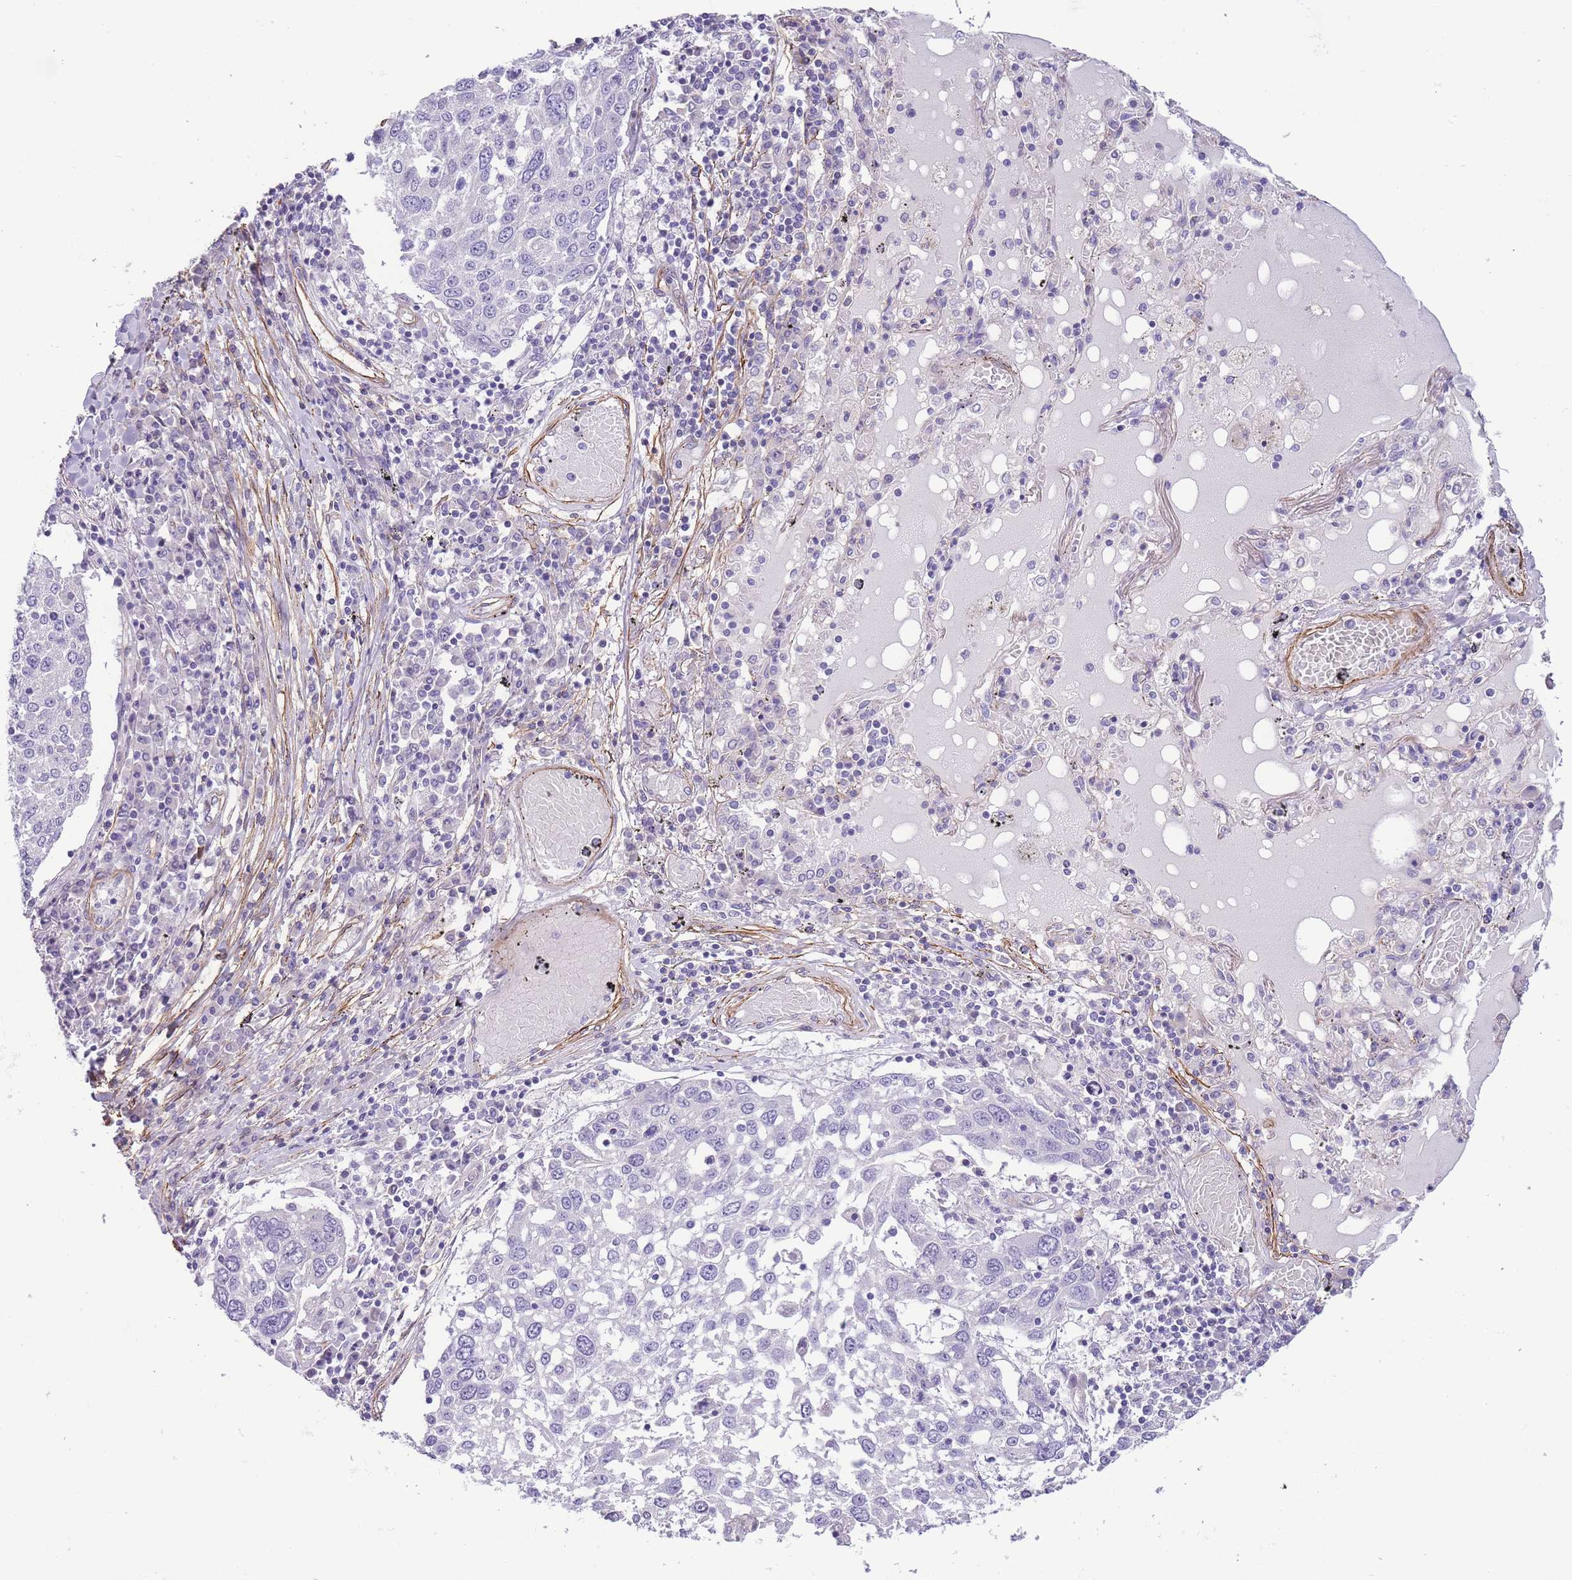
{"staining": {"intensity": "negative", "quantity": "none", "location": "none"}, "tissue": "lung cancer", "cell_type": "Tumor cells", "image_type": "cancer", "snomed": [{"axis": "morphology", "description": "Squamous cell carcinoma, NOS"}, {"axis": "topography", "description": "Lung"}], "caption": "This is a histopathology image of immunohistochemistry (IHC) staining of lung cancer (squamous cell carcinoma), which shows no positivity in tumor cells.", "gene": "FAM124A", "patient": {"sex": "male", "age": 65}}